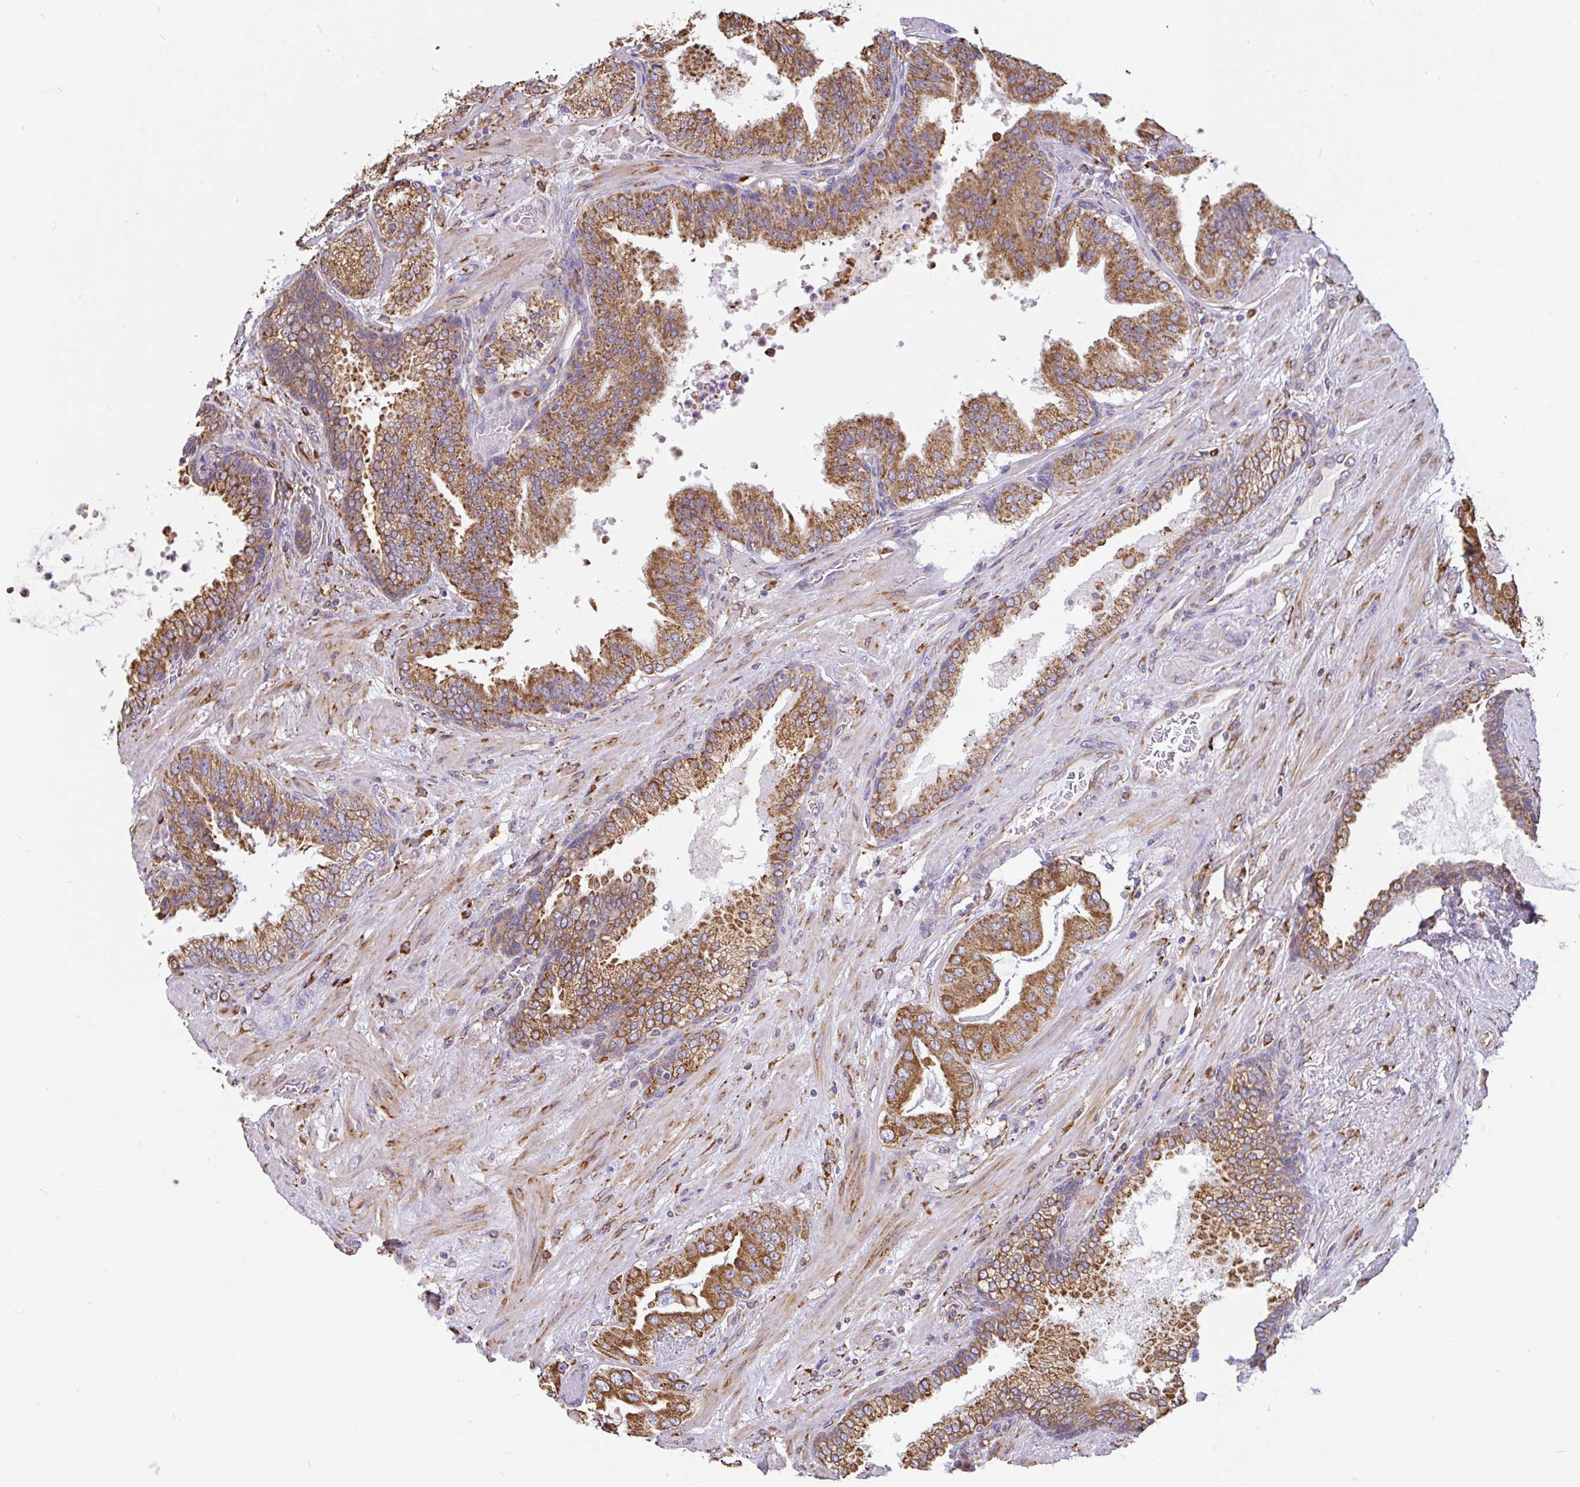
{"staining": {"intensity": "moderate", "quantity": ">75%", "location": "cytoplasmic/membranous"}, "tissue": "prostate cancer", "cell_type": "Tumor cells", "image_type": "cancer", "snomed": [{"axis": "morphology", "description": "Adenocarcinoma, High grade"}, {"axis": "topography", "description": "Prostate"}], "caption": "A photomicrograph of prostate high-grade adenocarcinoma stained for a protein displays moderate cytoplasmic/membranous brown staining in tumor cells.", "gene": "EML5", "patient": {"sex": "male", "age": 63}}